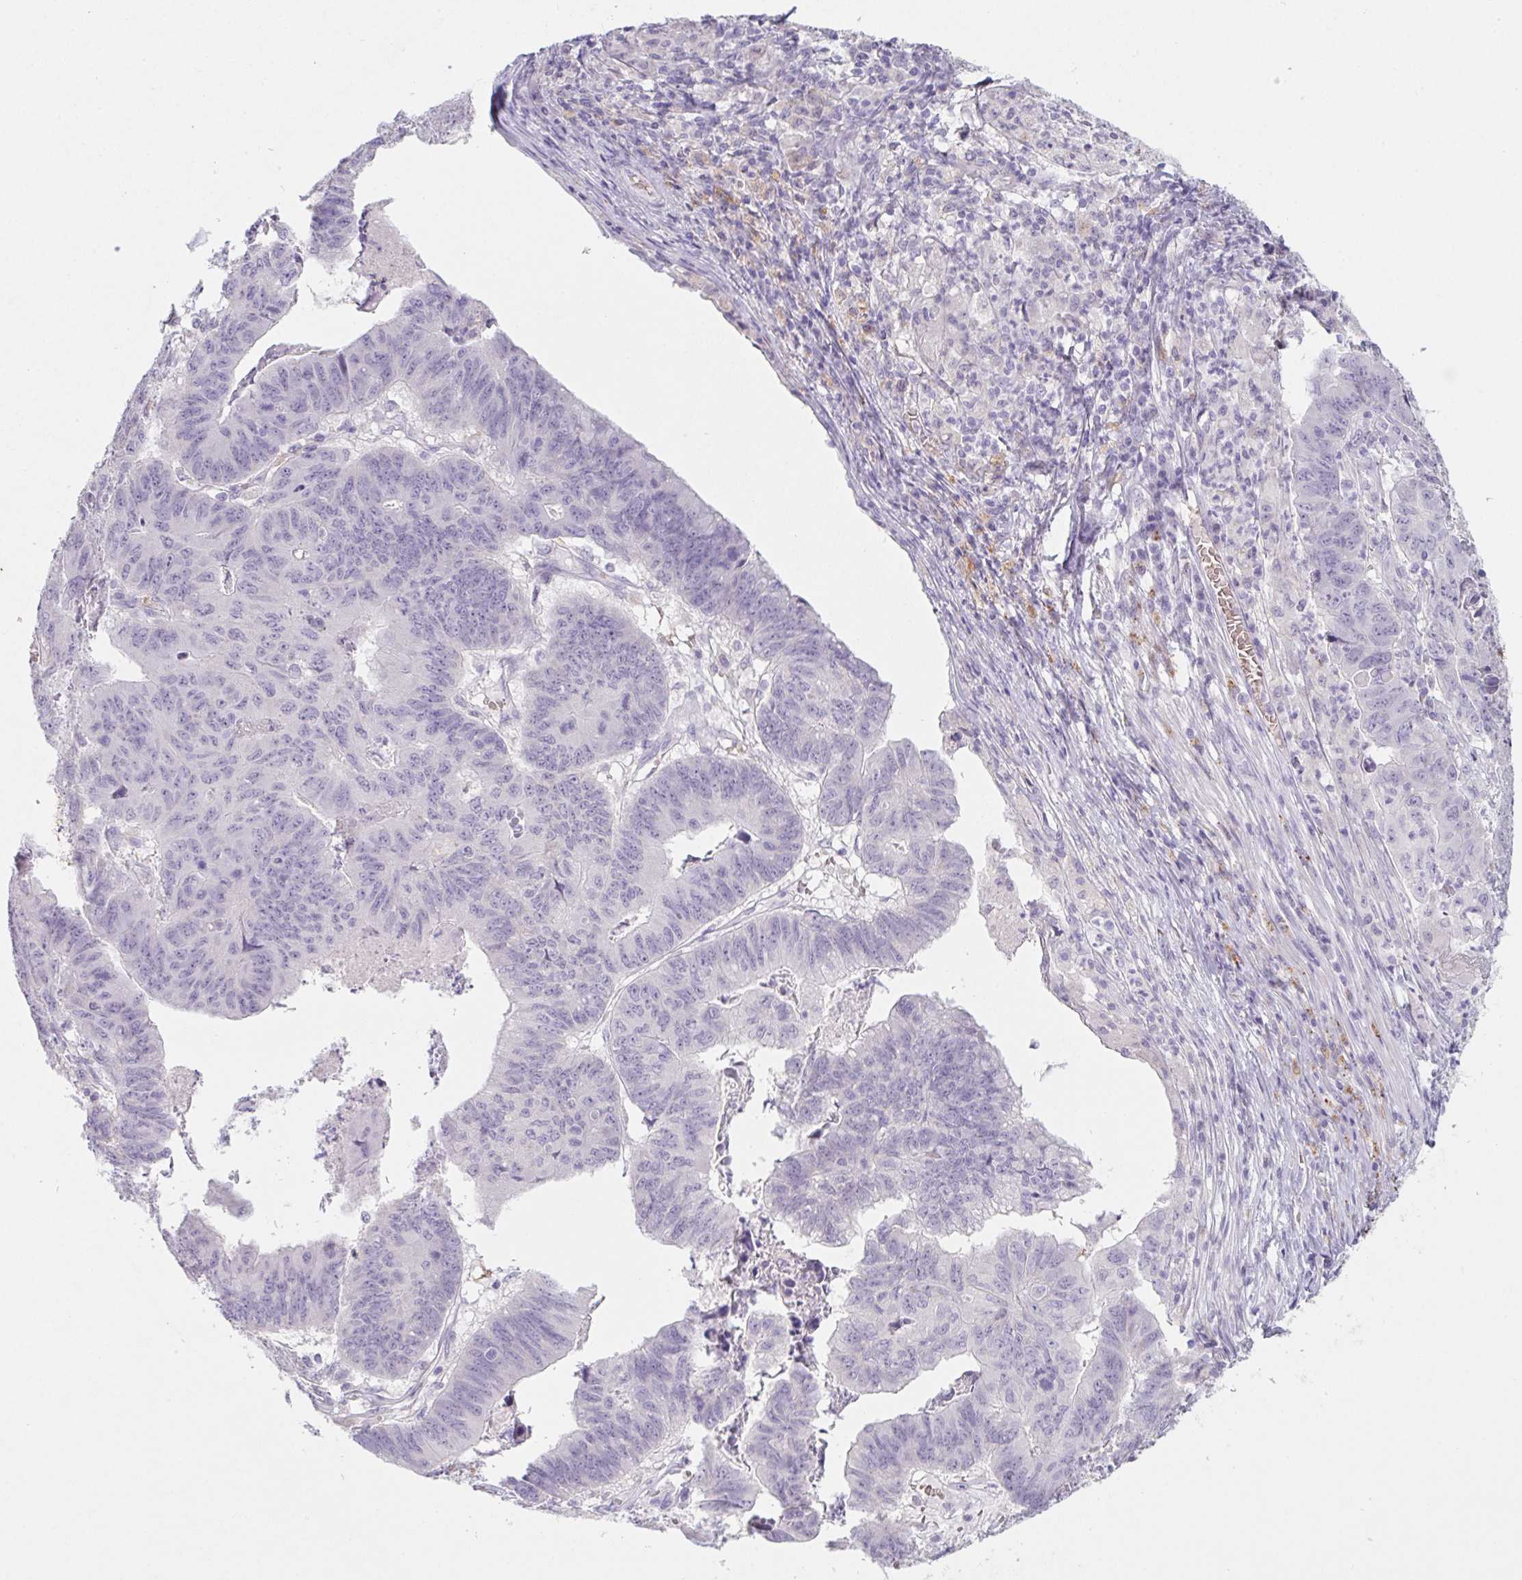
{"staining": {"intensity": "negative", "quantity": "none", "location": "none"}, "tissue": "stomach cancer", "cell_type": "Tumor cells", "image_type": "cancer", "snomed": [{"axis": "morphology", "description": "Adenocarcinoma, NOS"}, {"axis": "topography", "description": "Stomach, lower"}], "caption": "High magnification brightfield microscopy of stomach cancer (adenocarcinoma) stained with DAB (3,3'-diaminobenzidine) (brown) and counterstained with hematoxylin (blue): tumor cells show no significant positivity.", "gene": "DCD", "patient": {"sex": "male", "age": 77}}